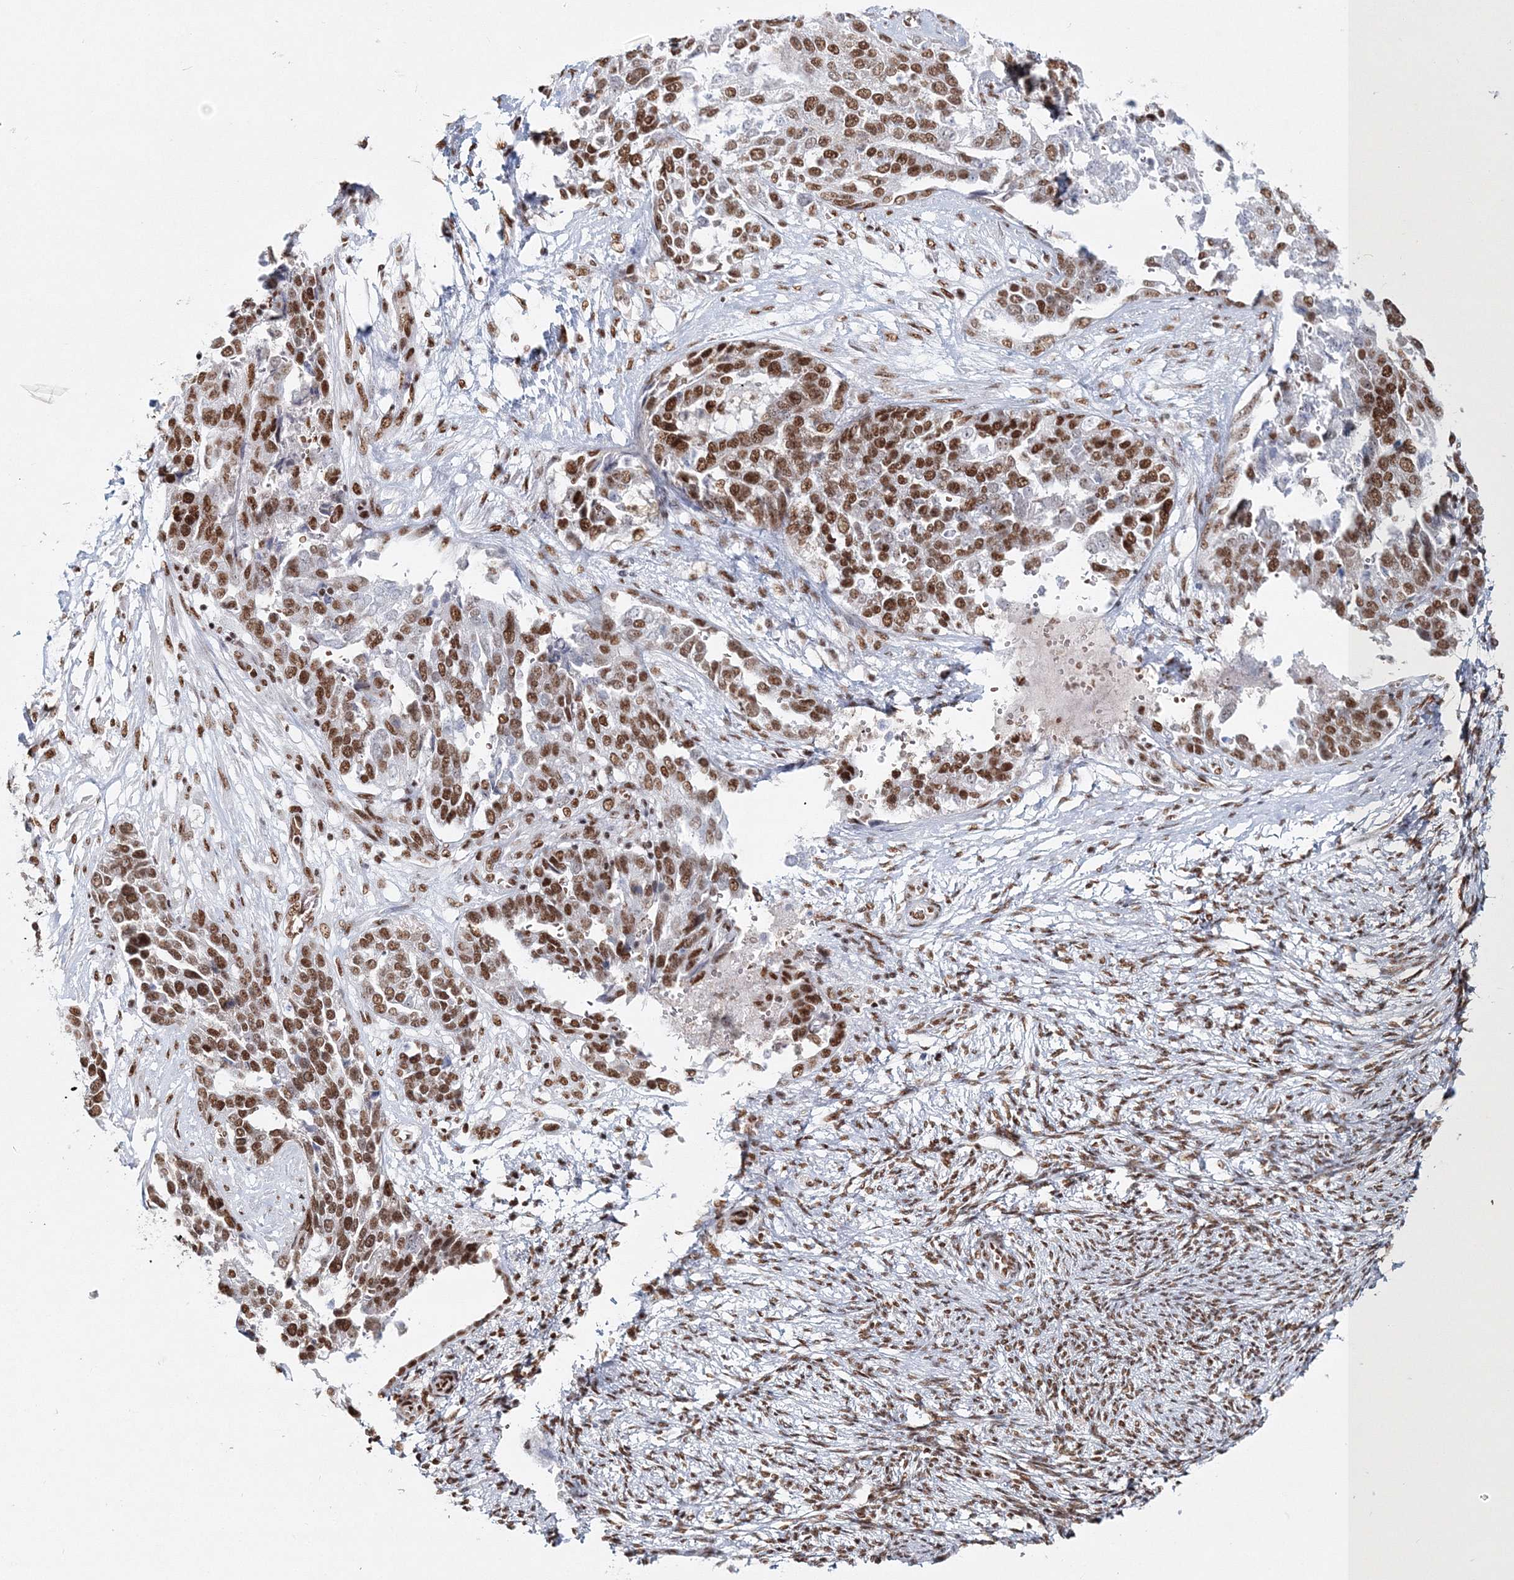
{"staining": {"intensity": "moderate", "quantity": ">75%", "location": "nuclear"}, "tissue": "ovarian cancer", "cell_type": "Tumor cells", "image_type": "cancer", "snomed": [{"axis": "morphology", "description": "Cystadenocarcinoma, serous, NOS"}, {"axis": "topography", "description": "Ovary"}], "caption": "Ovarian cancer (serous cystadenocarcinoma) was stained to show a protein in brown. There is medium levels of moderate nuclear positivity in approximately >75% of tumor cells.", "gene": "QRICH1", "patient": {"sex": "female", "age": 44}}